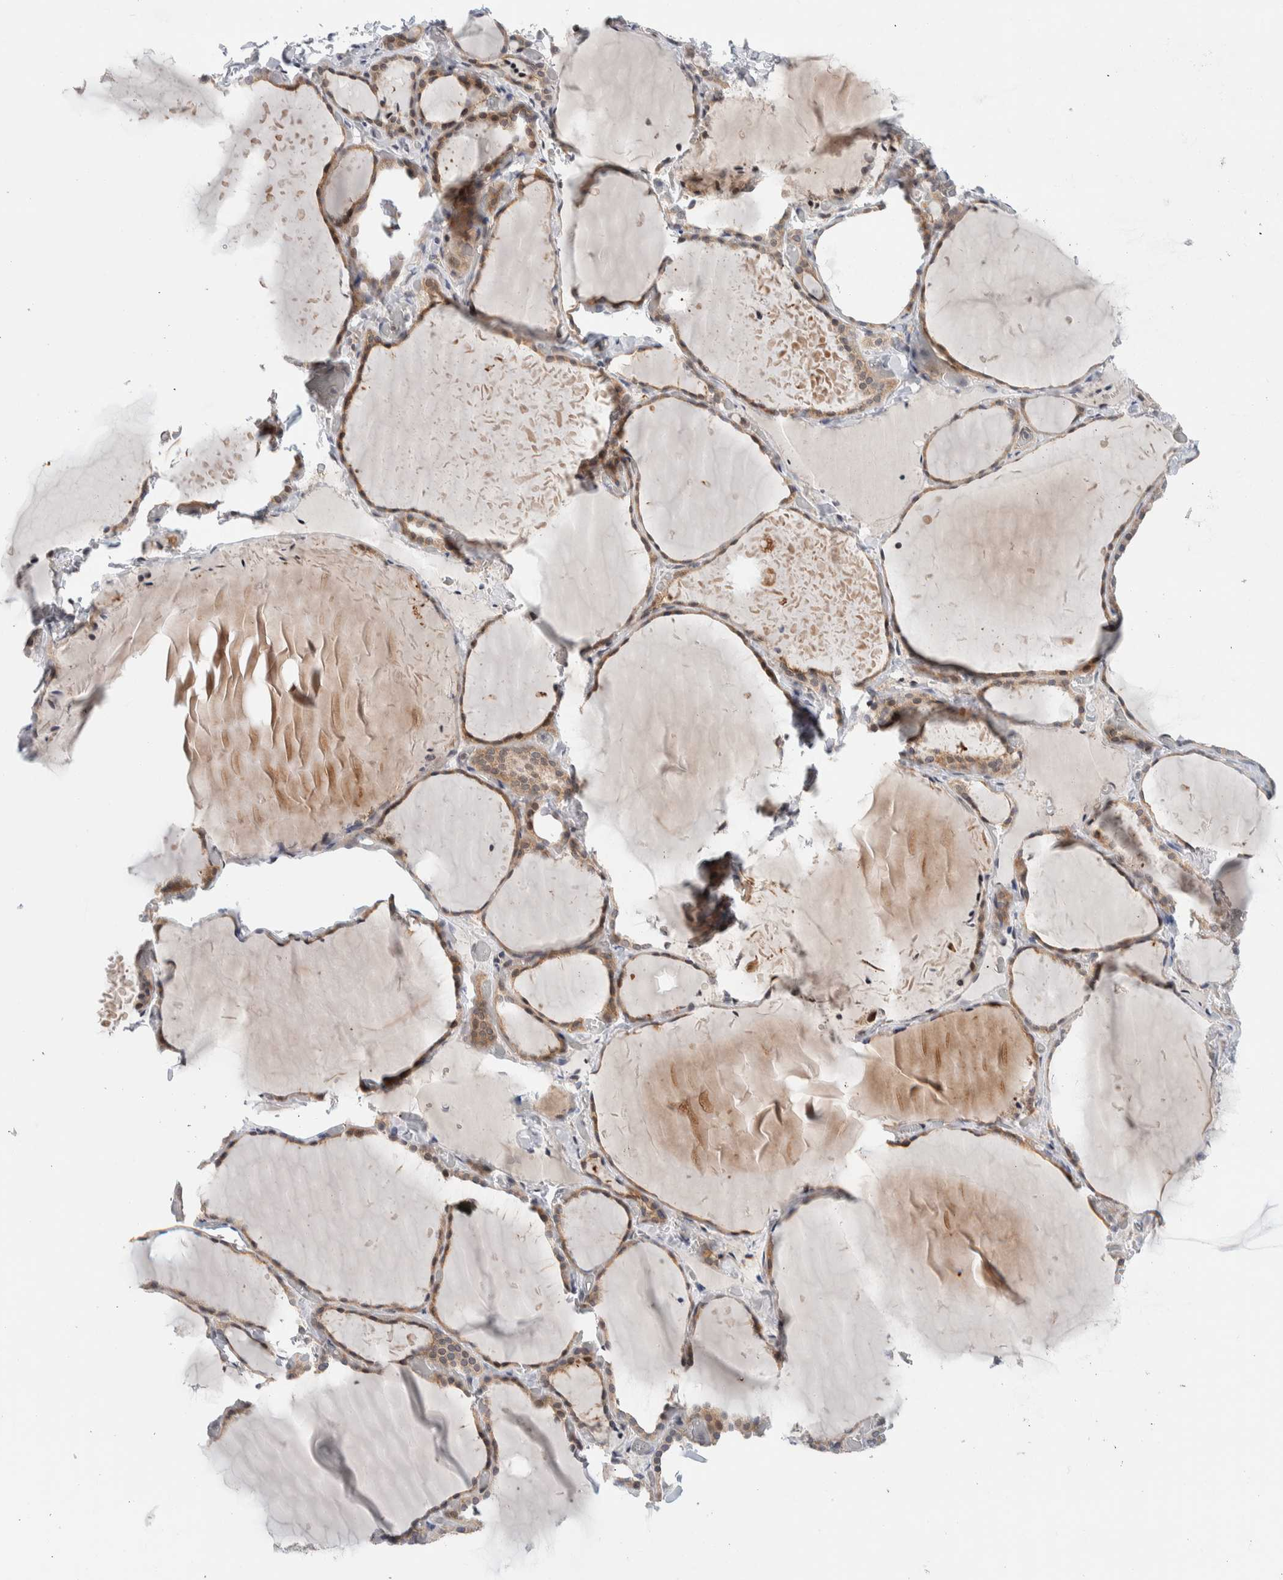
{"staining": {"intensity": "weak", "quantity": ">75%", "location": "cytoplasmic/membranous"}, "tissue": "thyroid gland", "cell_type": "Glandular cells", "image_type": "normal", "snomed": [{"axis": "morphology", "description": "Normal tissue, NOS"}, {"axis": "topography", "description": "Thyroid gland"}], "caption": "A high-resolution micrograph shows IHC staining of unremarkable thyroid gland, which shows weak cytoplasmic/membranous staining in approximately >75% of glandular cells.", "gene": "NCR3LG1", "patient": {"sex": "female", "age": 22}}